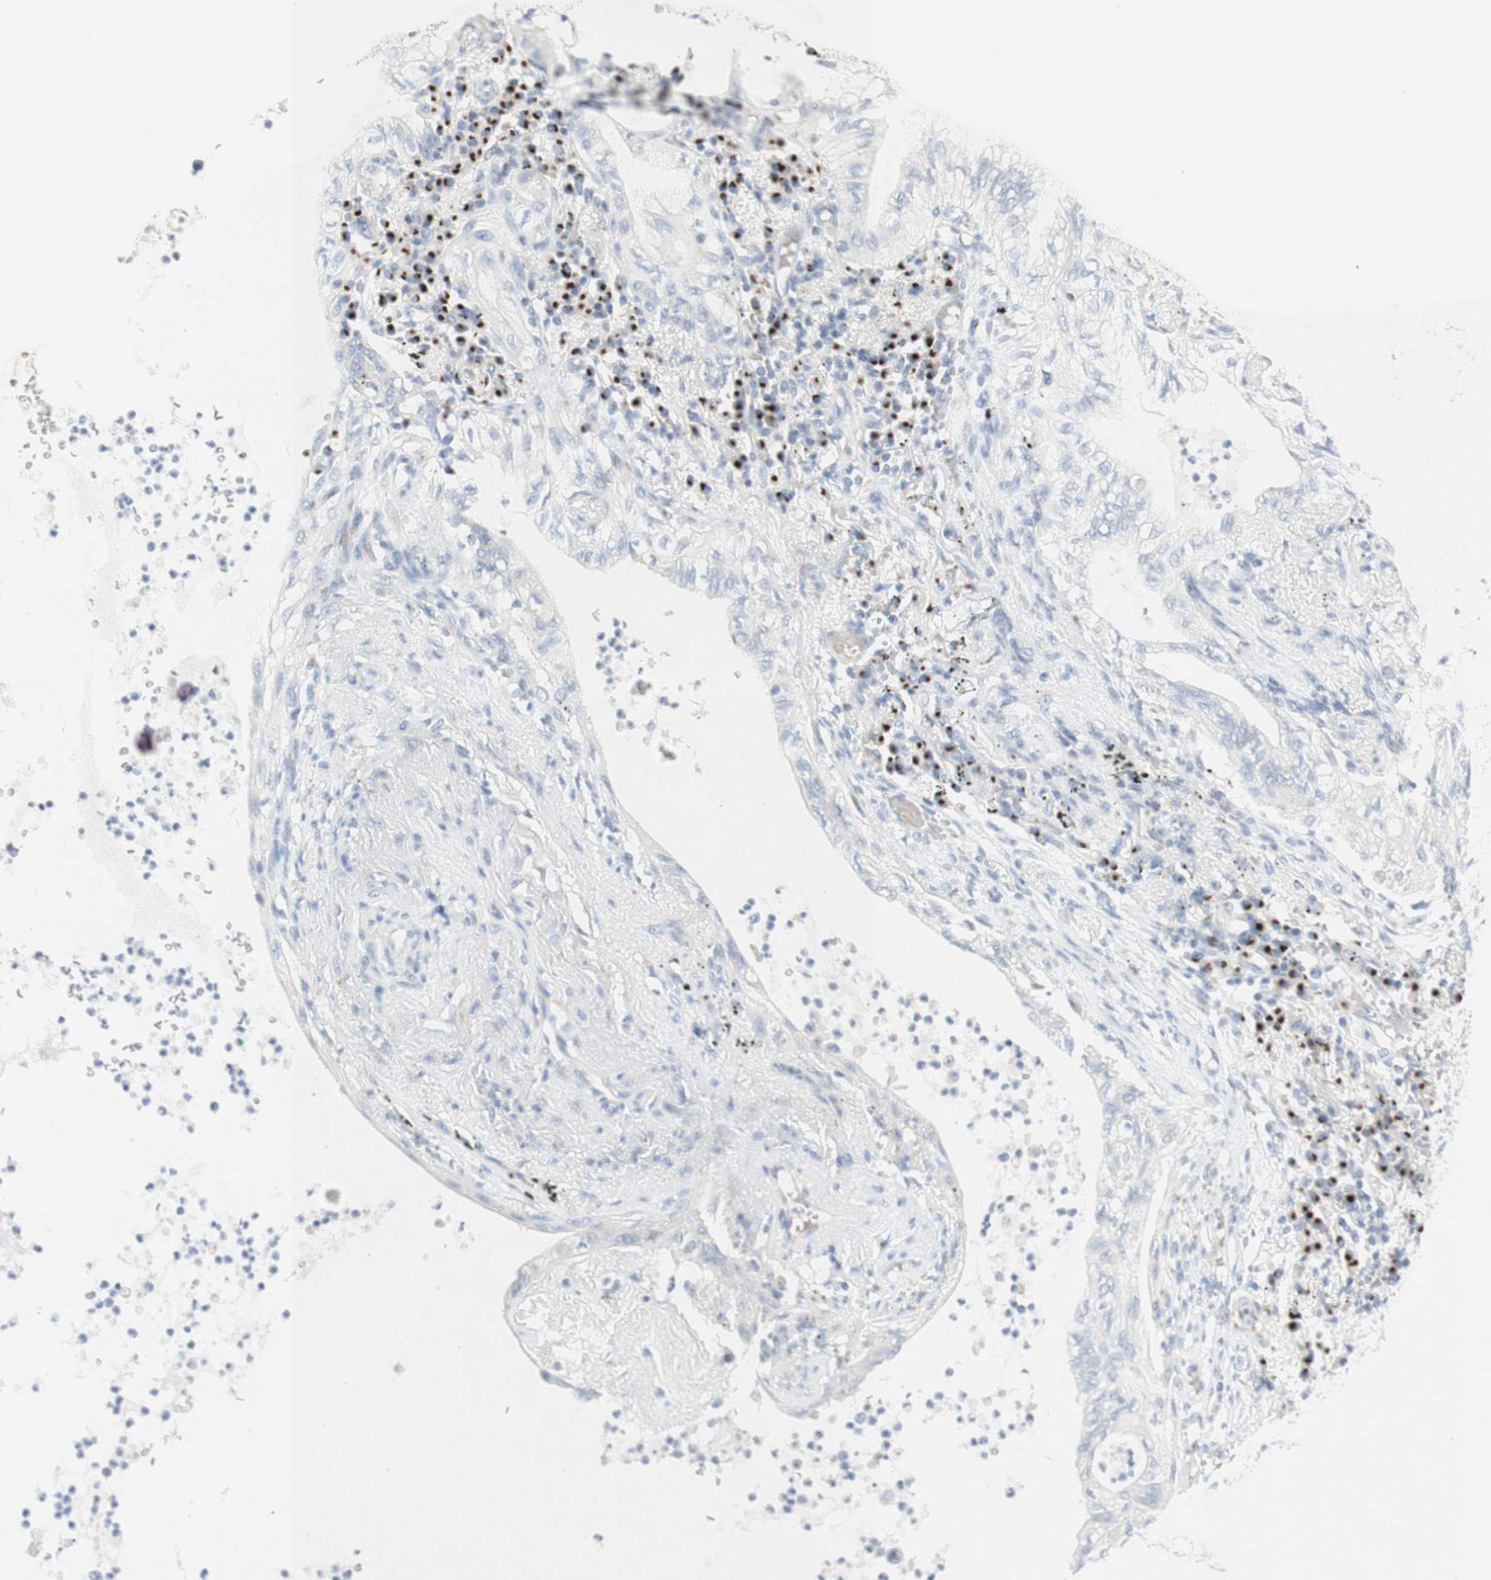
{"staining": {"intensity": "negative", "quantity": "none", "location": "none"}, "tissue": "lung cancer", "cell_type": "Tumor cells", "image_type": "cancer", "snomed": [{"axis": "morphology", "description": "Normal tissue, NOS"}, {"axis": "morphology", "description": "Adenocarcinoma, NOS"}, {"axis": "topography", "description": "Bronchus"}, {"axis": "topography", "description": "Lung"}], "caption": "An image of lung adenocarcinoma stained for a protein demonstrates no brown staining in tumor cells.", "gene": "MANEA", "patient": {"sex": "female", "age": 70}}